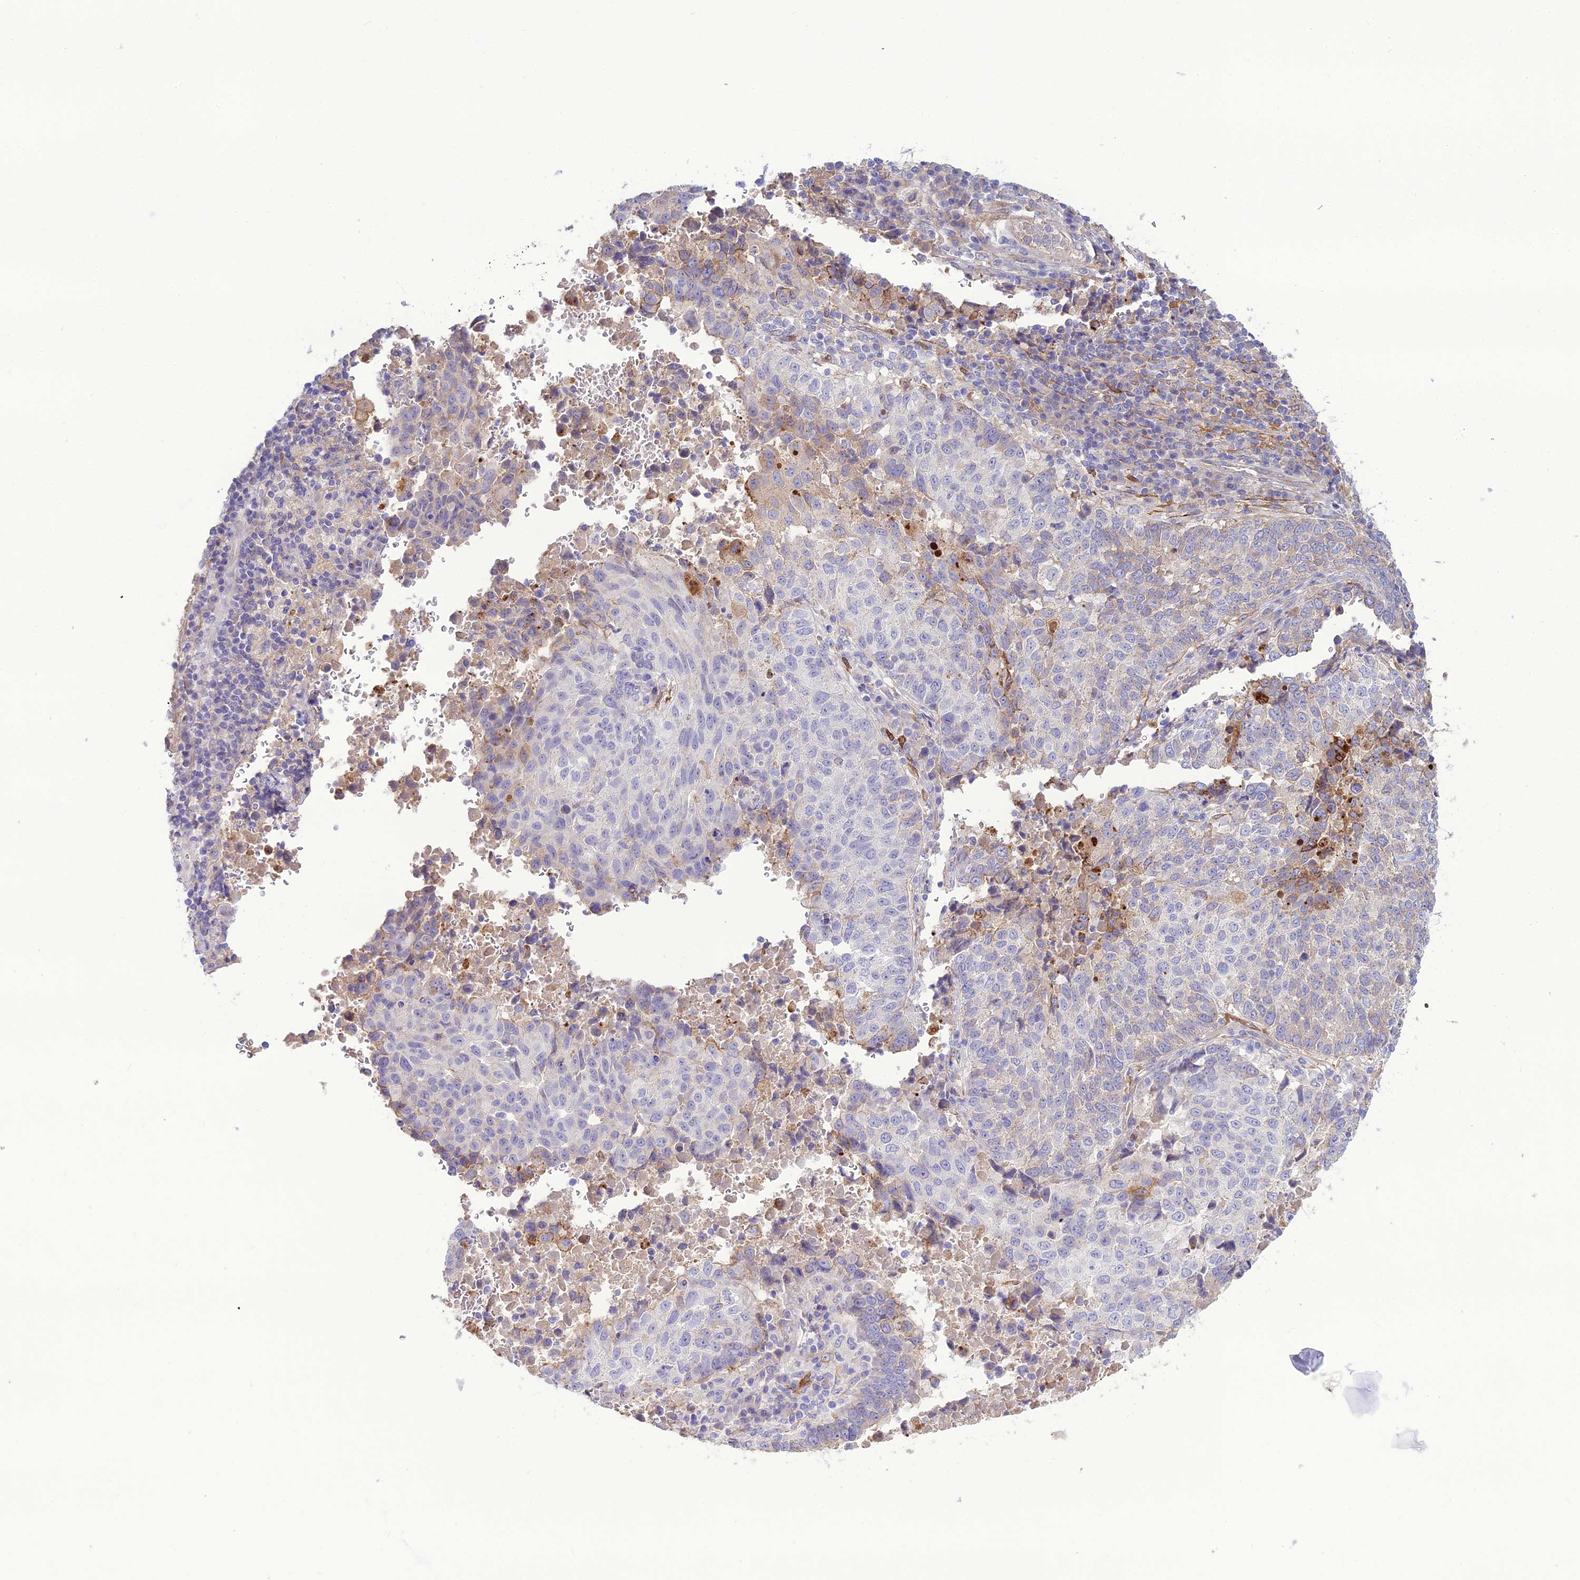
{"staining": {"intensity": "negative", "quantity": "none", "location": "none"}, "tissue": "lung cancer", "cell_type": "Tumor cells", "image_type": "cancer", "snomed": [{"axis": "morphology", "description": "Squamous cell carcinoma, NOS"}, {"axis": "topography", "description": "Lung"}], "caption": "Human squamous cell carcinoma (lung) stained for a protein using immunohistochemistry exhibits no positivity in tumor cells.", "gene": "MB21D2", "patient": {"sex": "male", "age": 73}}